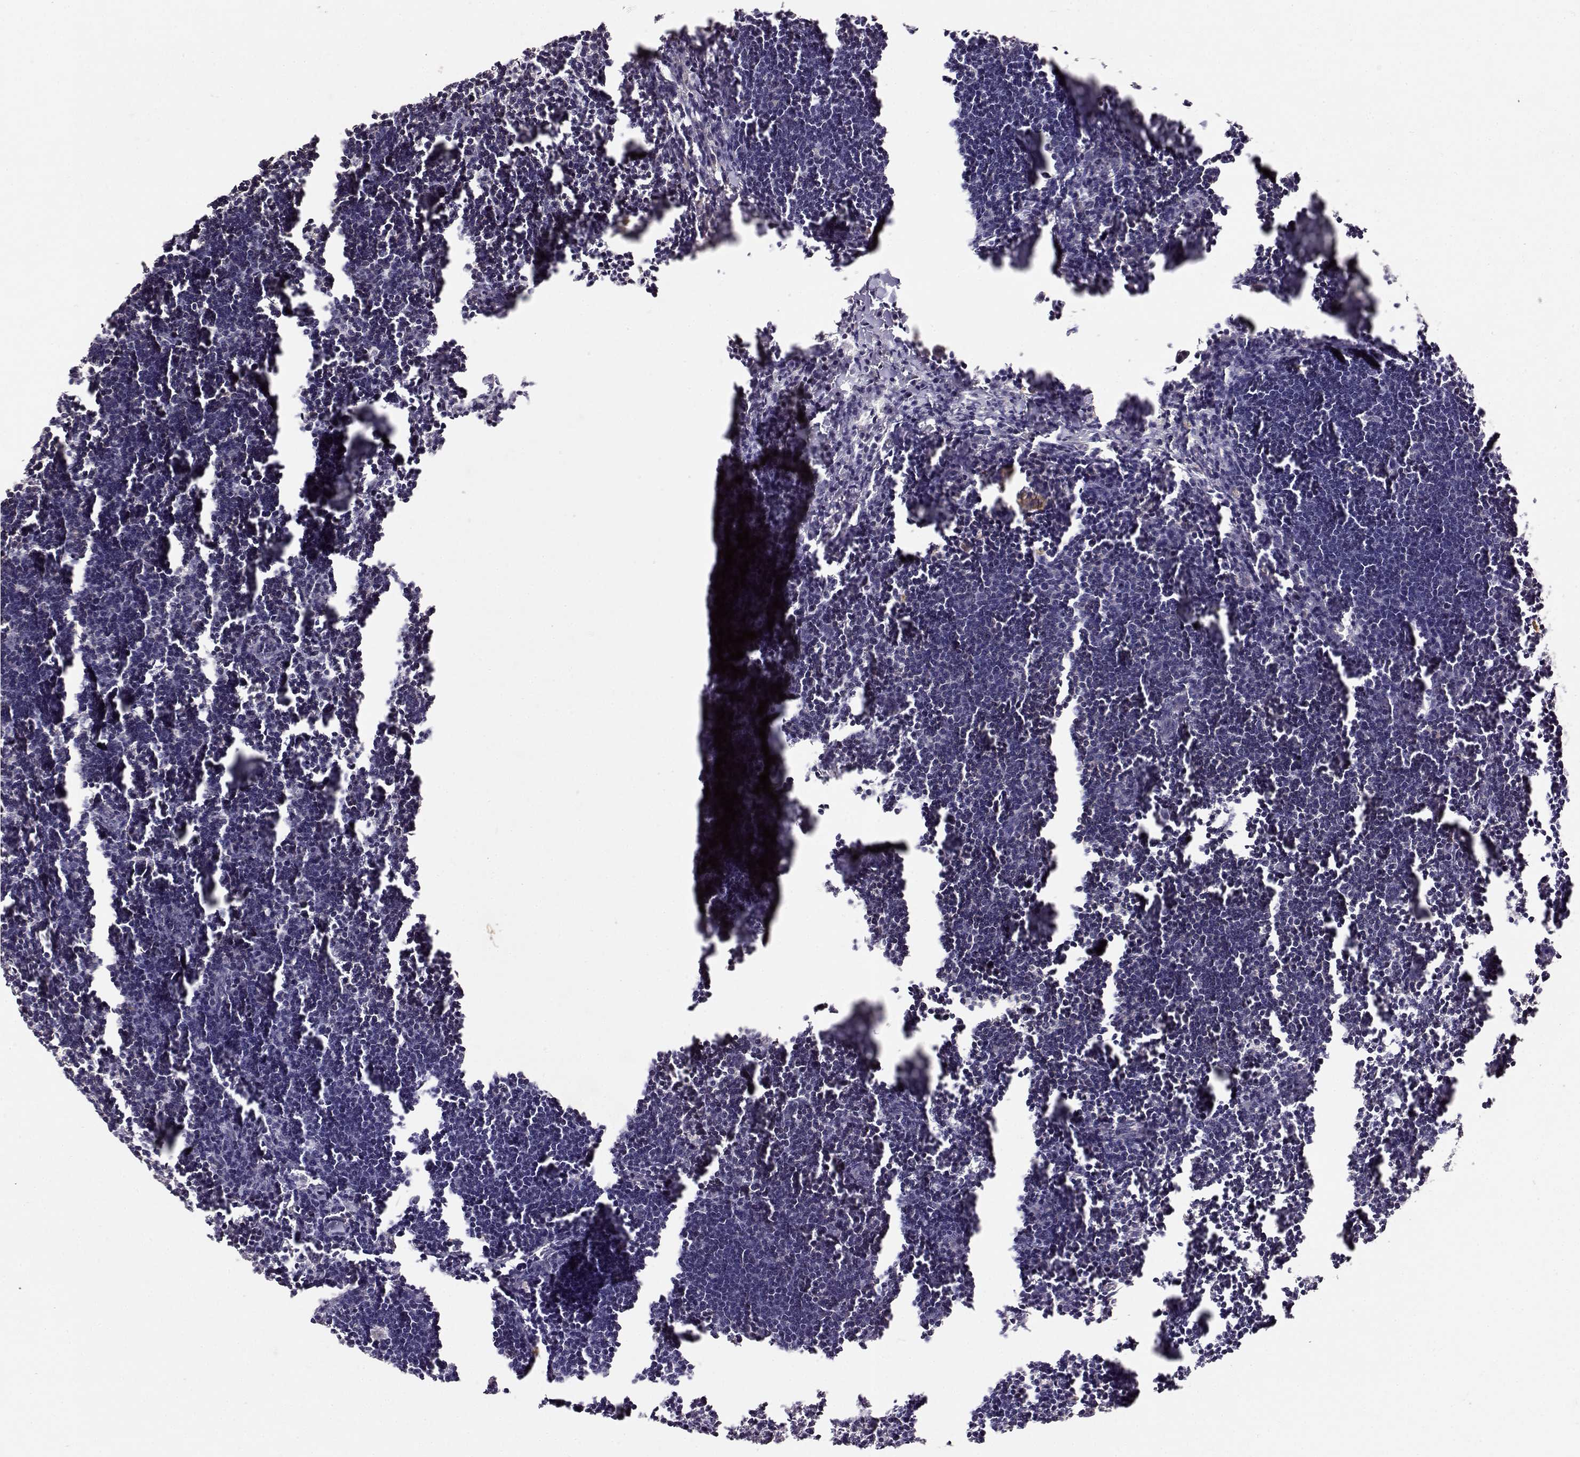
{"staining": {"intensity": "negative", "quantity": "none", "location": "none"}, "tissue": "lymph node", "cell_type": "Germinal center cells", "image_type": "normal", "snomed": [{"axis": "morphology", "description": "Normal tissue, NOS"}, {"axis": "topography", "description": "Lymph node"}], "caption": "This is an IHC photomicrograph of unremarkable lymph node. There is no staining in germinal center cells.", "gene": "IFITM1", "patient": {"sex": "male", "age": 55}}